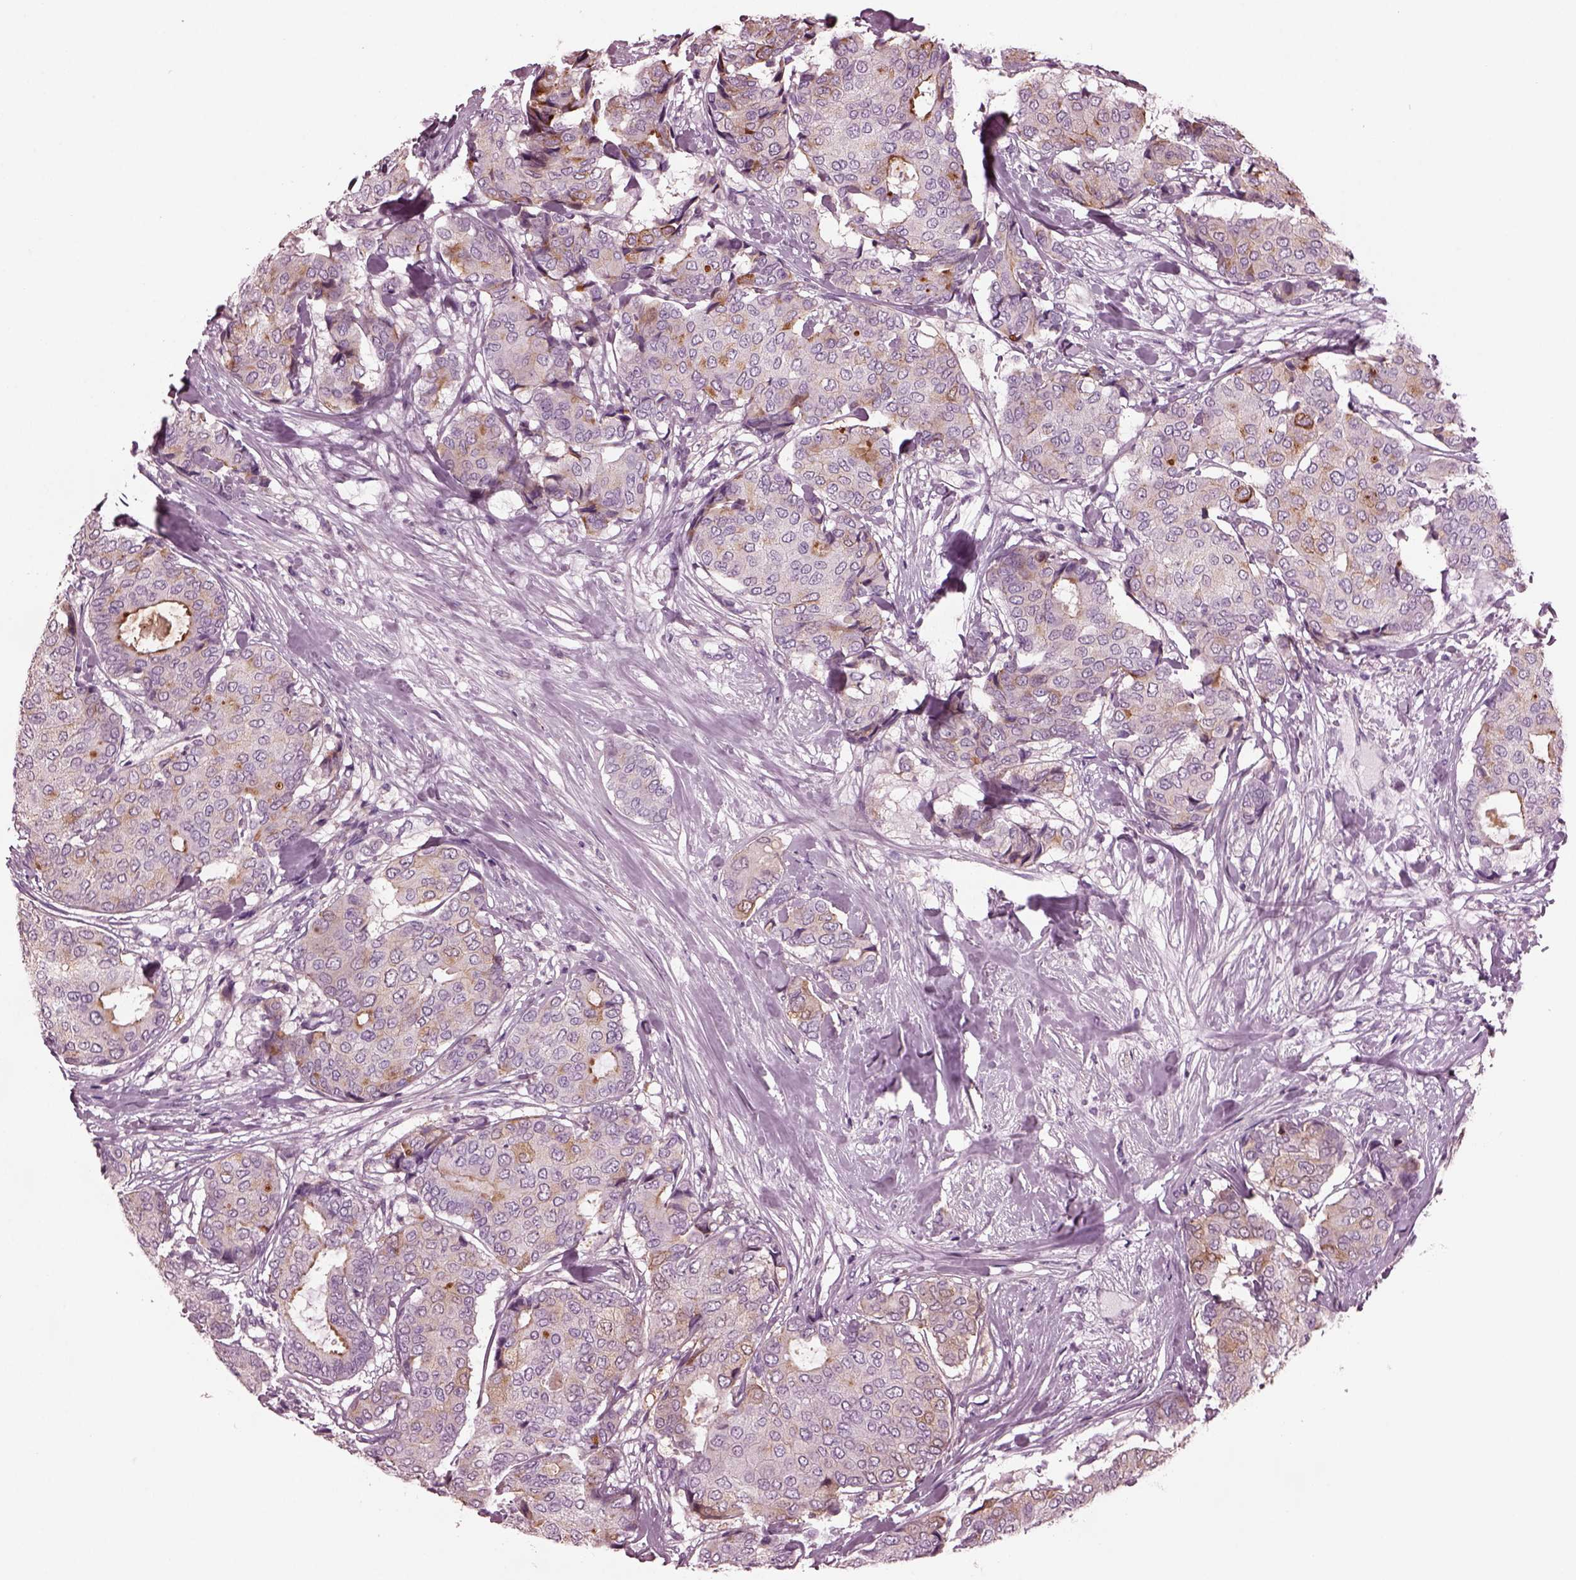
{"staining": {"intensity": "moderate", "quantity": "<25%", "location": "cytoplasmic/membranous"}, "tissue": "breast cancer", "cell_type": "Tumor cells", "image_type": "cancer", "snomed": [{"axis": "morphology", "description": "Duct carcinoma"}, {"axis": "topography", "description": "Breast"}], "caption": "Human invasive ductal carcinoma (breast) stained with a brown dye exhibits moderate cytoplasmic/membranous positive positivity in approximately <25% of tumor cells.", "gene": "GDF11", "patient": {"sex": "female", "age": 75}}